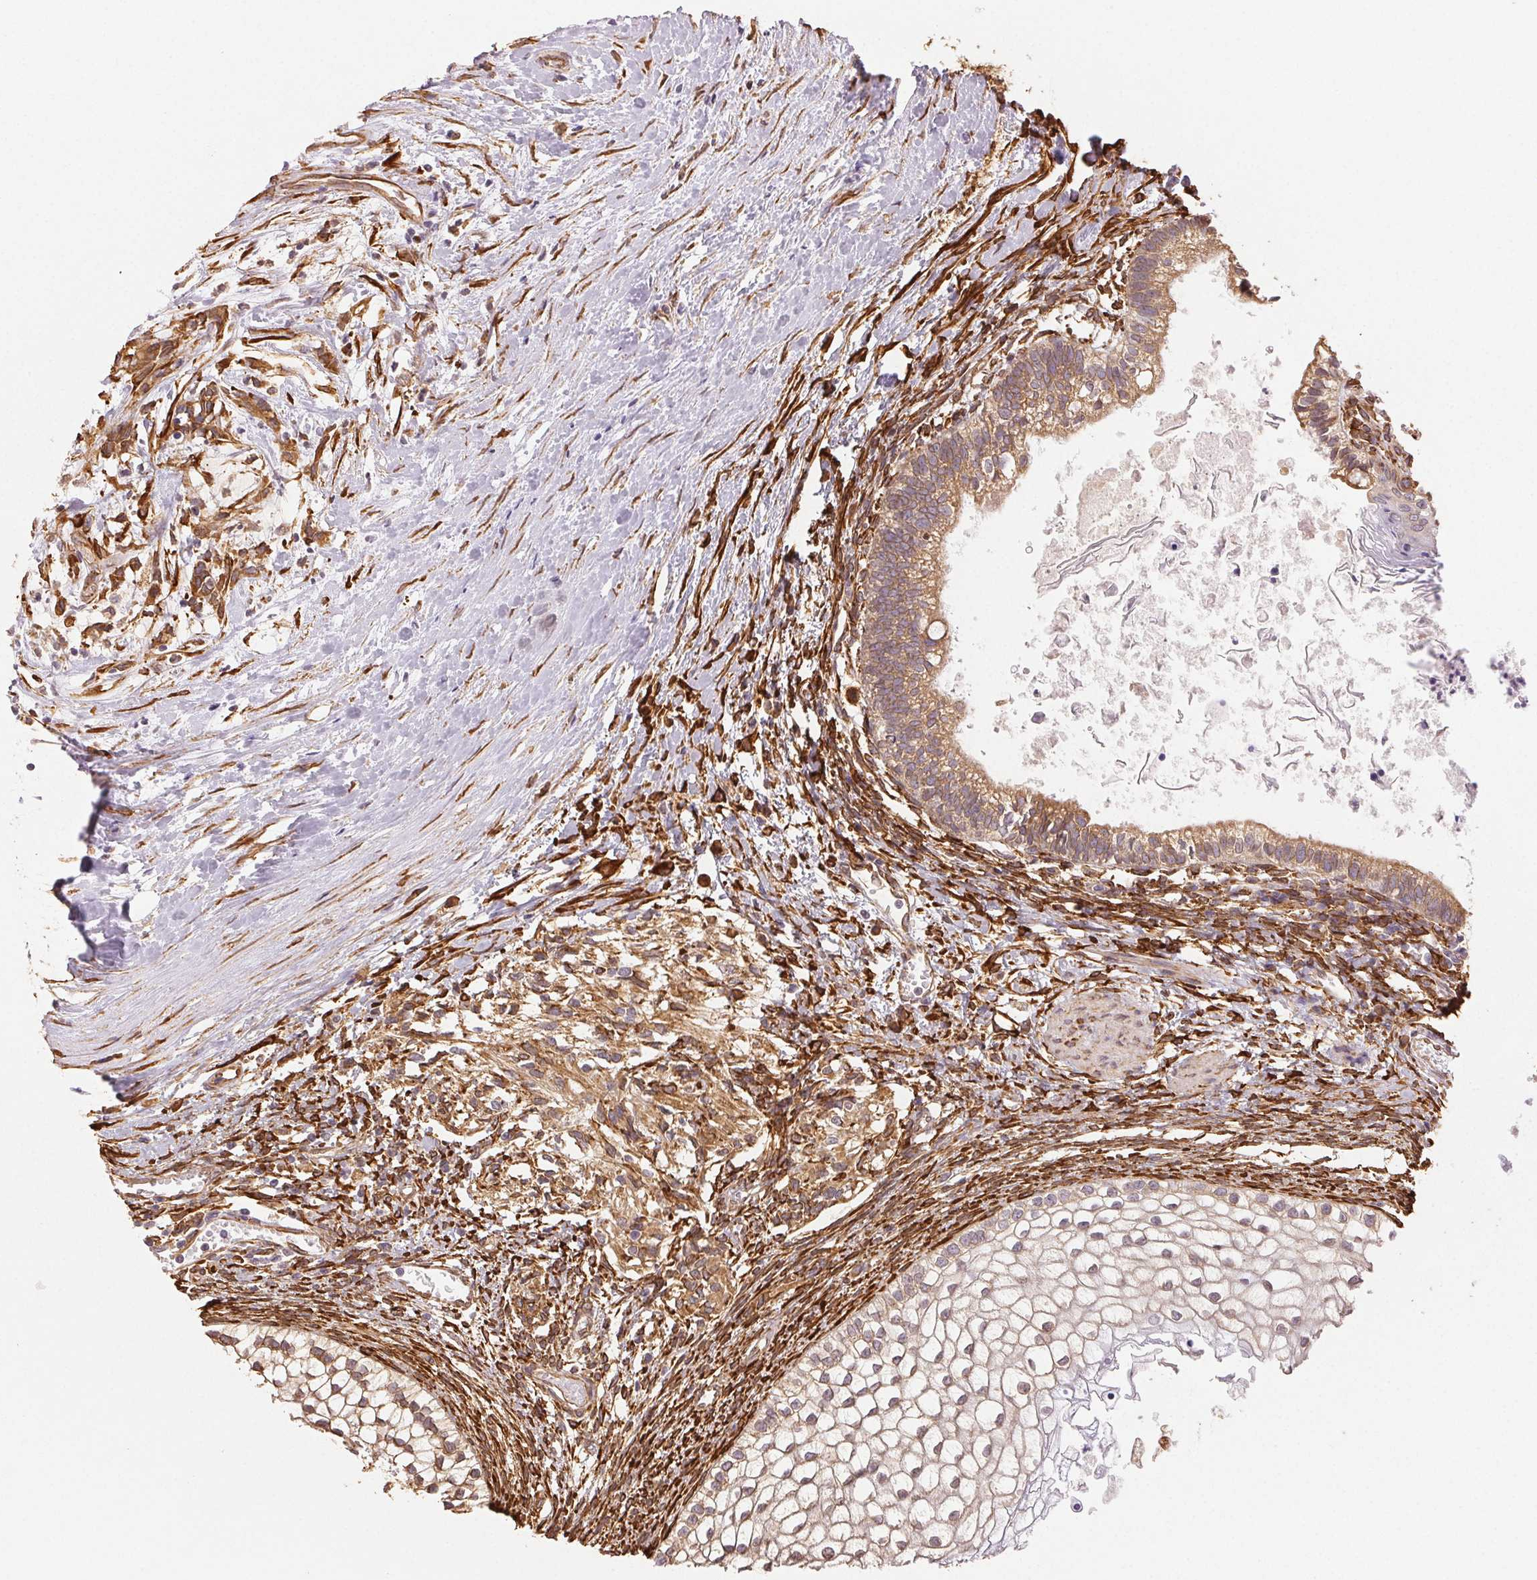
{"staining": {"intensity": "moderate", "quantity": ">75%", "location": "cytoplasmic/membranous"}, "tissue": "testis cancer", "cell_type": "Tumor cells", "image_type": "cancer", "snomed": [{"axis": "morphology", "description": "Carcinoma, Embryonal, NOS"}, {"axis": "topography", "description": "Testis"}], "caption": "This micrograph exhibits IHC staining of testis embryonal carcinoma, with medium moderate cytoplasmic/membranous expression in about >75% of tumor cells.", "gene": "RCN3", "patient": {"sex": "male", "age": 37}}